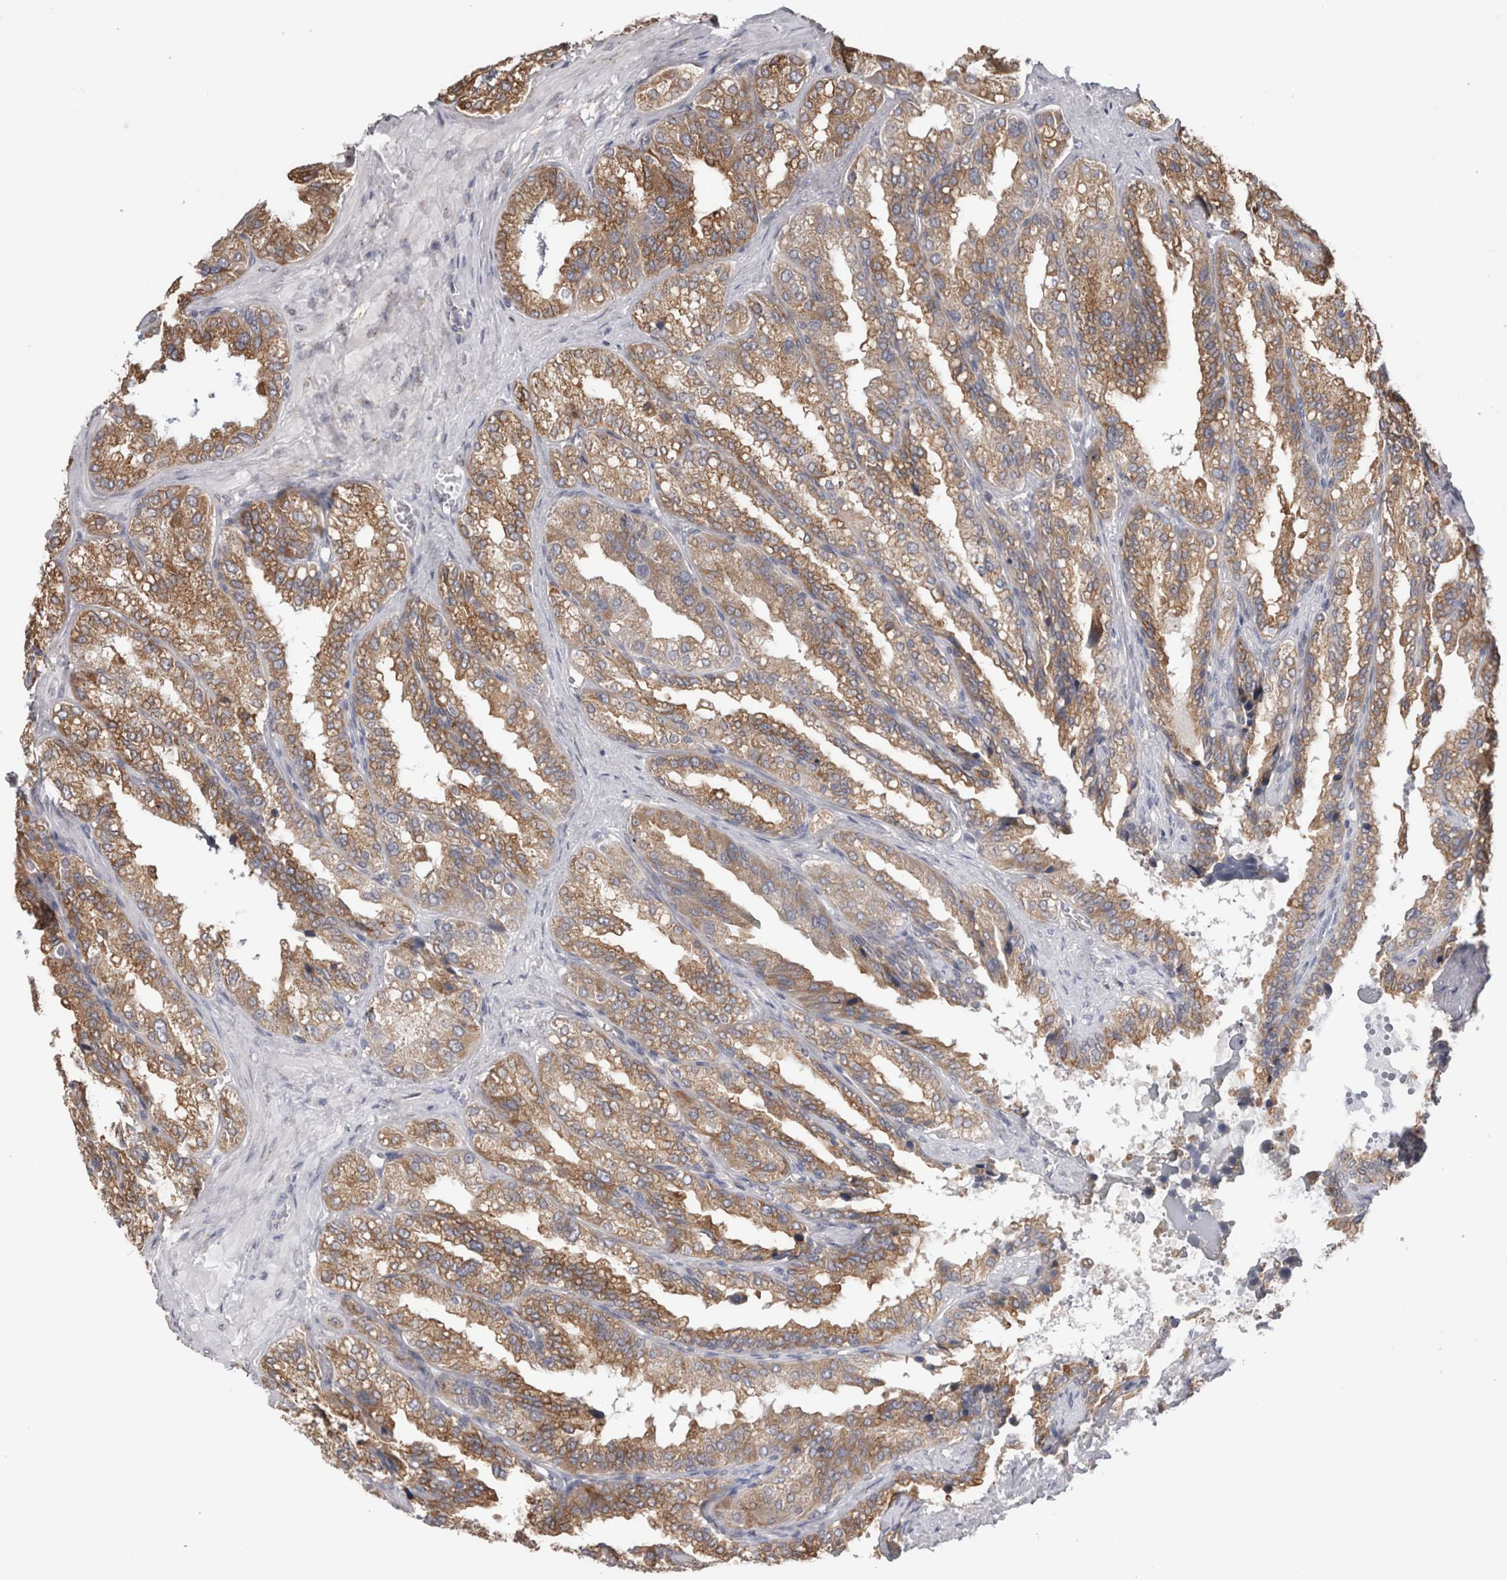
{"staining": {"intensity": "moderate", "quantity": ">75%", "location": "cytoplasmic/membranous"}, "tissue": "seminal vesicle", "cell_type": "Glandular cells", "image_type": "normal", "snomed": [{"axis": "morphology", "description": "Normal tissue, NOS"}, {"axis": "topography", "description": "Prostate"}, {"axis": "topography", "description": "Seminal veicle"}], "caption": "A photomicrograph of human seminal vesicle stained for a protein displays moderate cytoplasmic/membranous brown staining in glandular cells.", "gene": "ZNF341", "patient": {"sex": "male", "age": 51}}